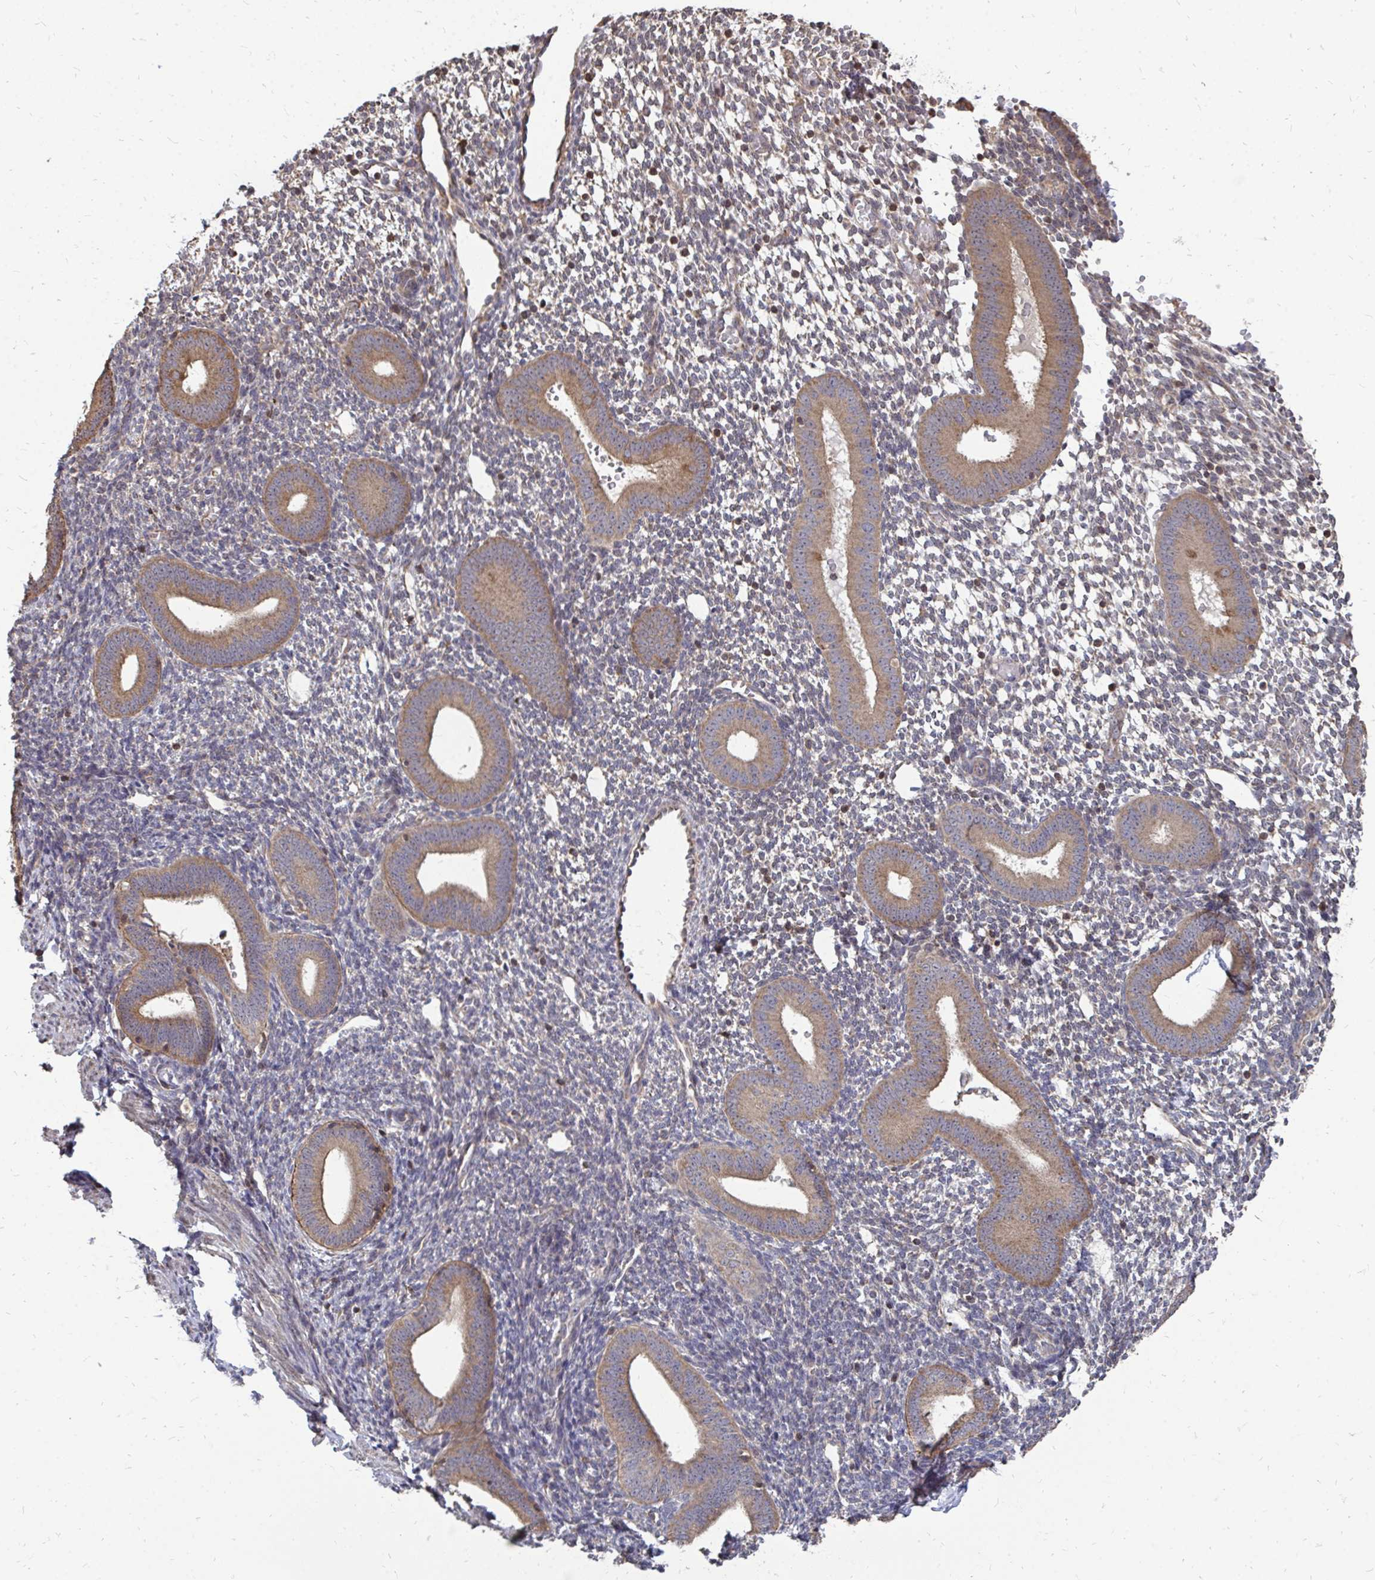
{"staining": {"intensity": "negative", "quantity": "none", "location": "none"}, "tissue": "endometrium", "cell_type": "Cells in endometrial stroma", "image_type": "normal", "snomed": [{"axis": "morphology", "description": "Normal tissue, NOS"}, {"axis": "topography", "description": "Endometrium"}], "caption": "Protein analysis of benign endometrium shows no significant expression in cells in endometrial stroma.", "gene": "DNAJA2", "patient": {"sex": "female", "age": 40}}